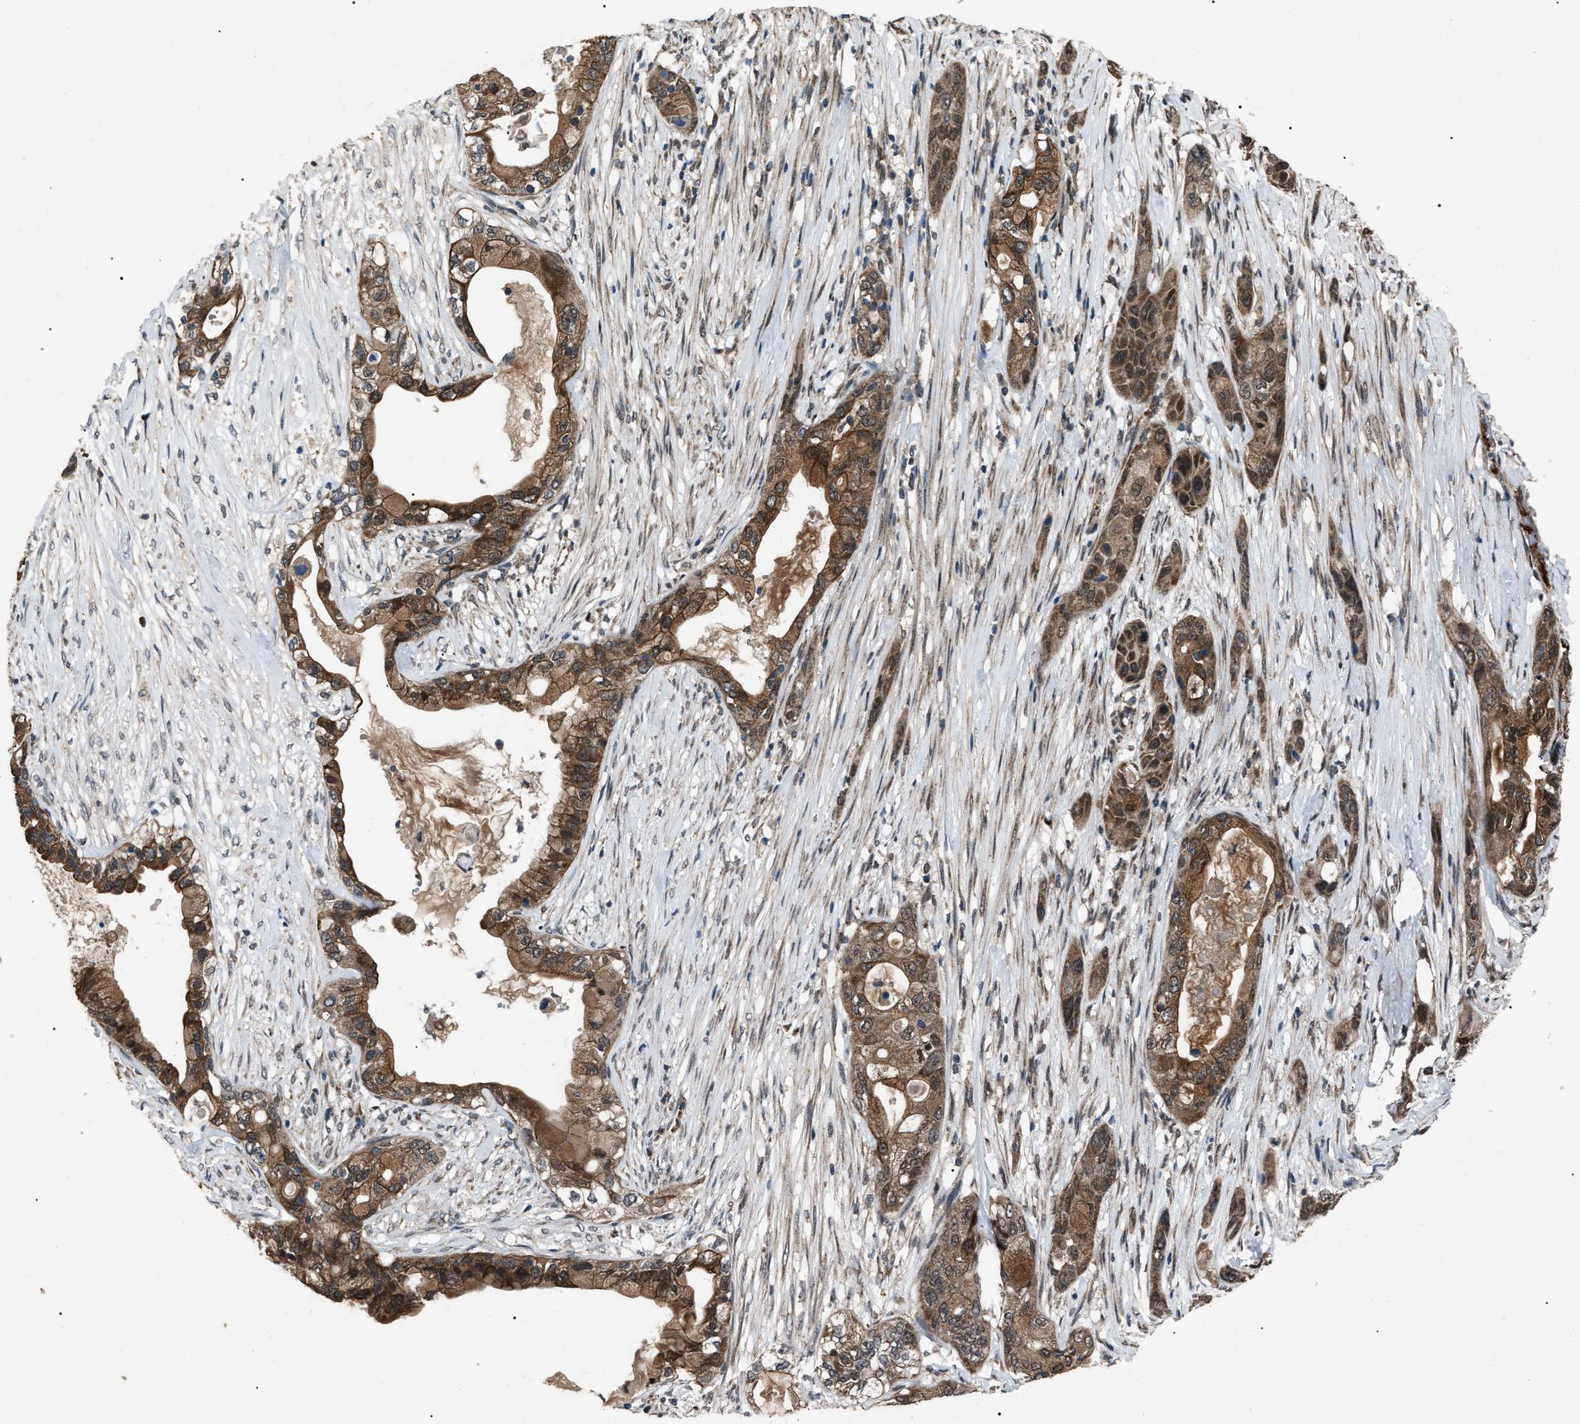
{"staining": {"intensity": "strong", "quantity": ">75%", "location": "cytoplasmic/membranous"}, "tissue": "pancreatic cancer", "cell_type": "Tumor cells", "image_type": "cancer", "snomed": [{"axis": "morphology", "description": "Adenocarcinoma, NOS"}, {"axis": "topography", "description": "Pancreas"}], "caption": "The histopathology image shows immunohistochemical staining of pancreatic cancer (adenocarcinoma). There is strong cytoplasmic/membranous expression is appreciated in approximately >75% of tumor cells. The staining was performed using DAB (3,3'-diaminobenzidine), with brown indicating positive protein expression. Nuclei are stained blue with hematoxylin.", "gene": "ZFAND2A", "patient": {"sex": "male", "age": 53}}